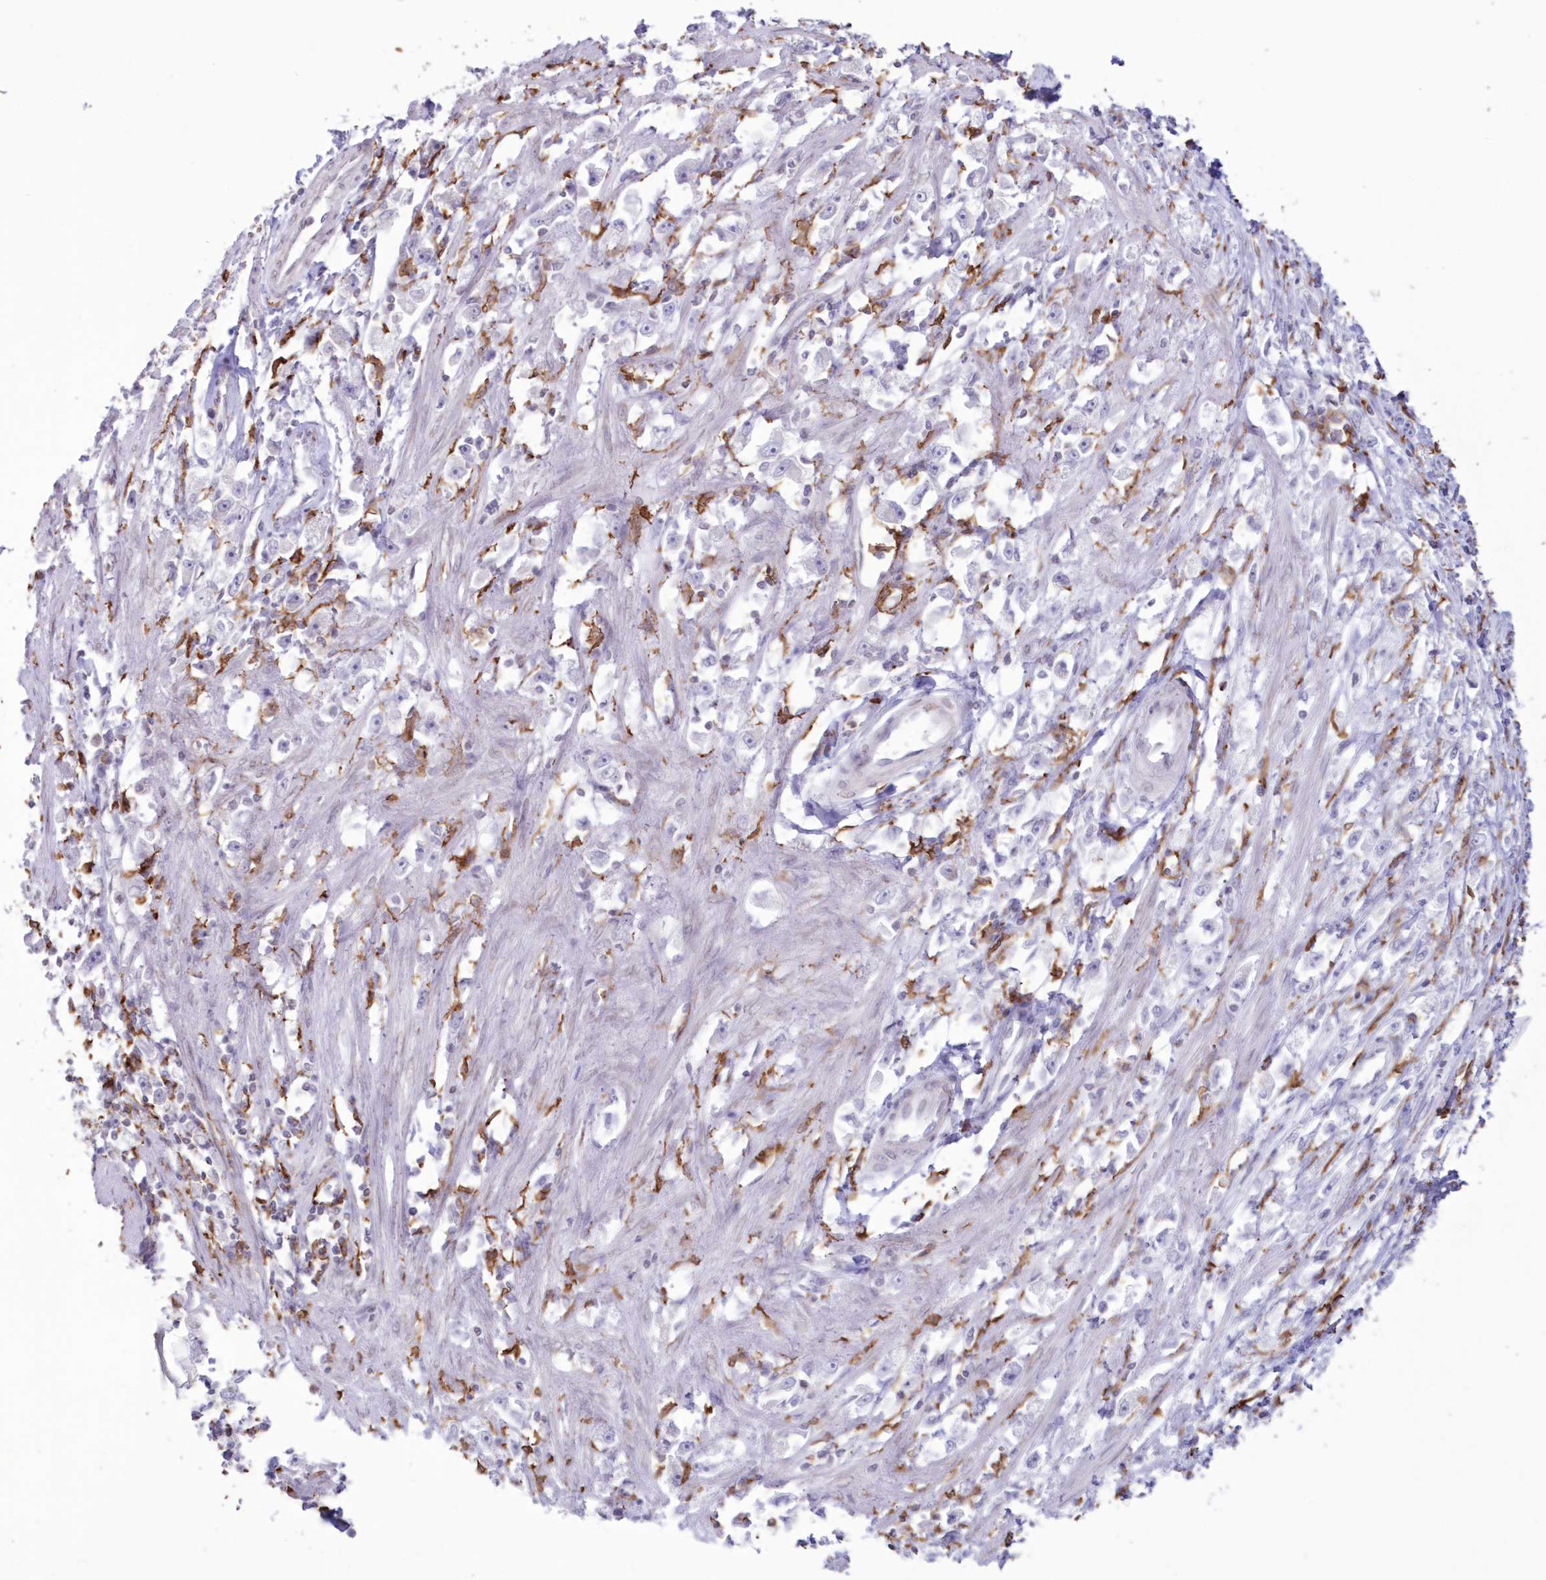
{"staining": {"intensity": "negative", "quantity": "none", "location": "none"}, "tissue": "stomach cancer", "cell_type": "Tumor cells", "image_type": "cancer", "snomed": [{"axis": "morphology", "description": "Adenocarcinoma, NOS"}, {"axis": "topography", "description": "Stomach"}], "caption": "IHC of stomach adenocarcinoma shows no positivity in tumor cells. (DAB (3,3'-diaminobenzidine) immunohistochemistry (IHC) with hematoxylin counter stain).", "gene": "C11orf1", "patient": {"sex": "female", "age": 59}}